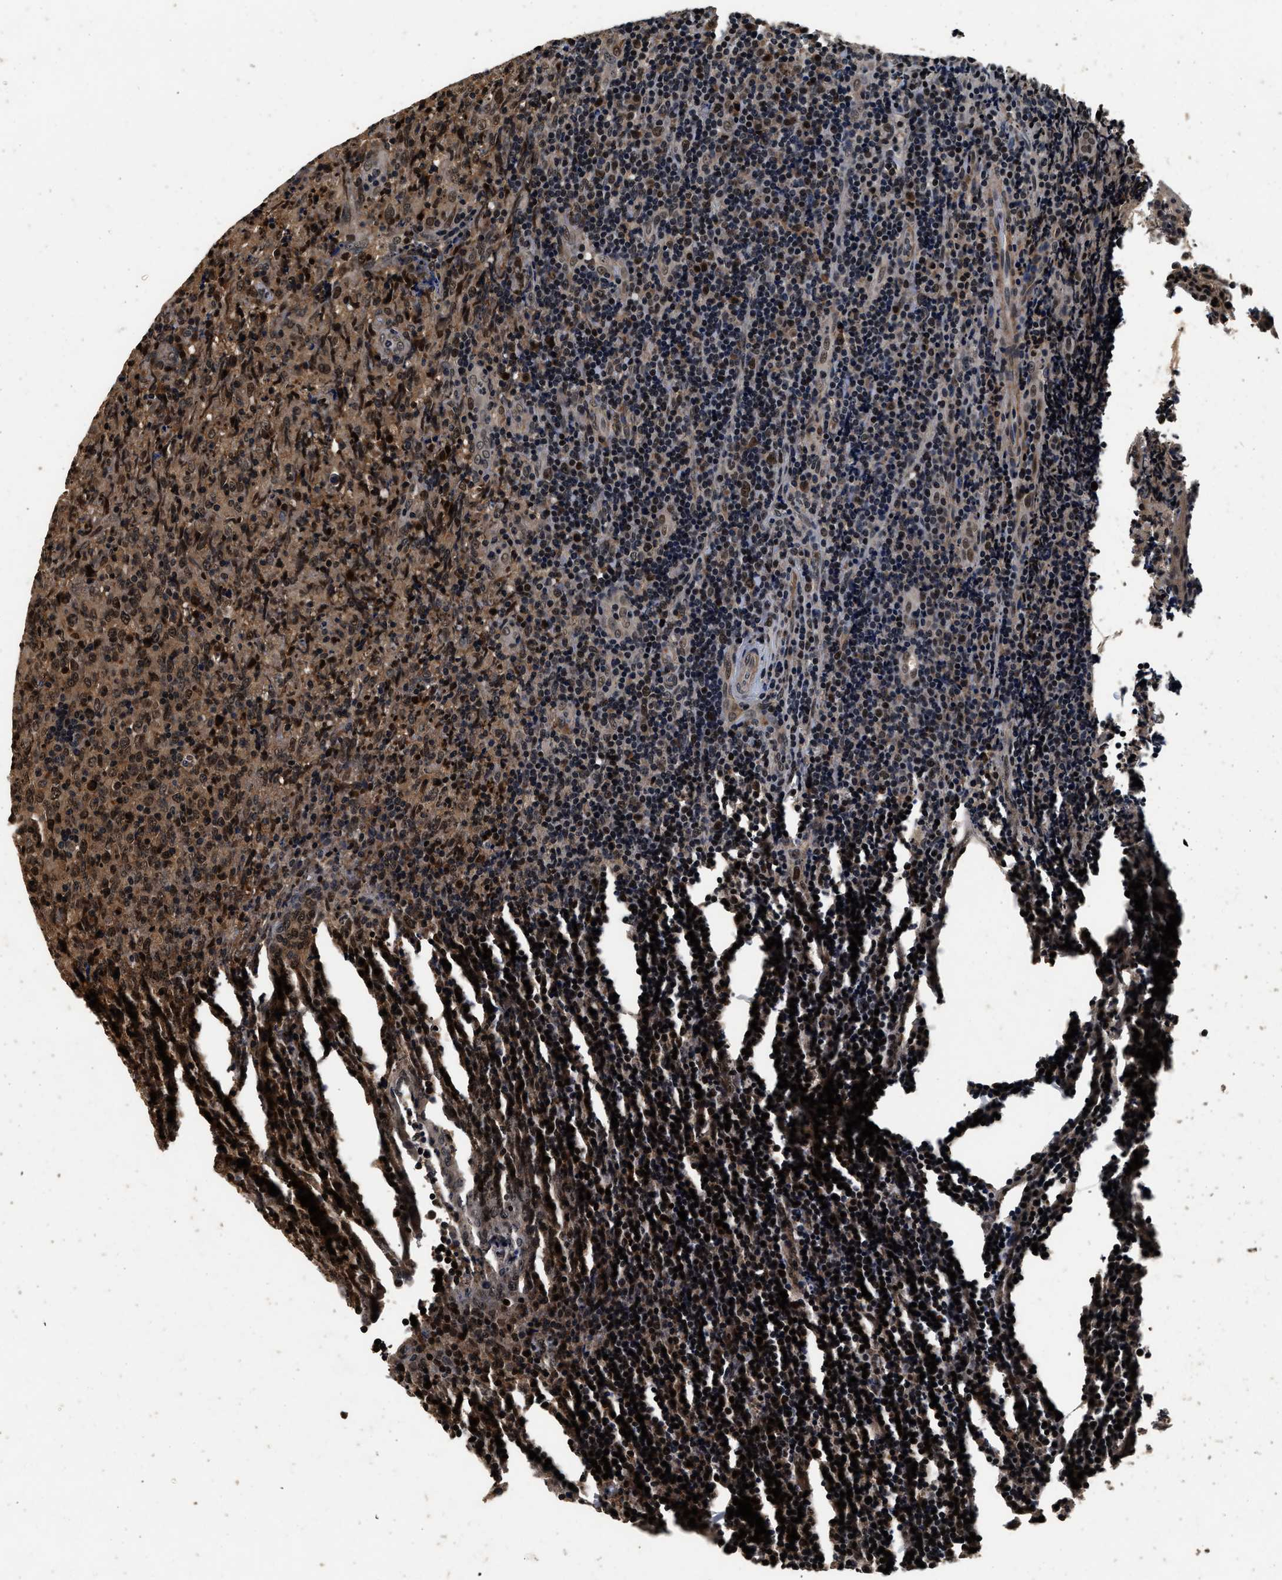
{"staining": {"intensity": "moderate", "quantity": ">75%", "location": "nuclear"}, "tissue": "lymphoma", "cell_type": "Tumor cells", "image_type": "cancer", "snomed": [{"axis": "morphology", "description": "Malignant lymphoma, non-Hodgkin's type, High grade"}, {"axis": "topography", "description": "Tonsil"}], "caption": "Protein staining of lymphoma tissue reveals moderate nuclear expression in approximately >75% of tumor cells.", "gene": "CSTF1", "patient": {"sex": "female", "age": 36}}